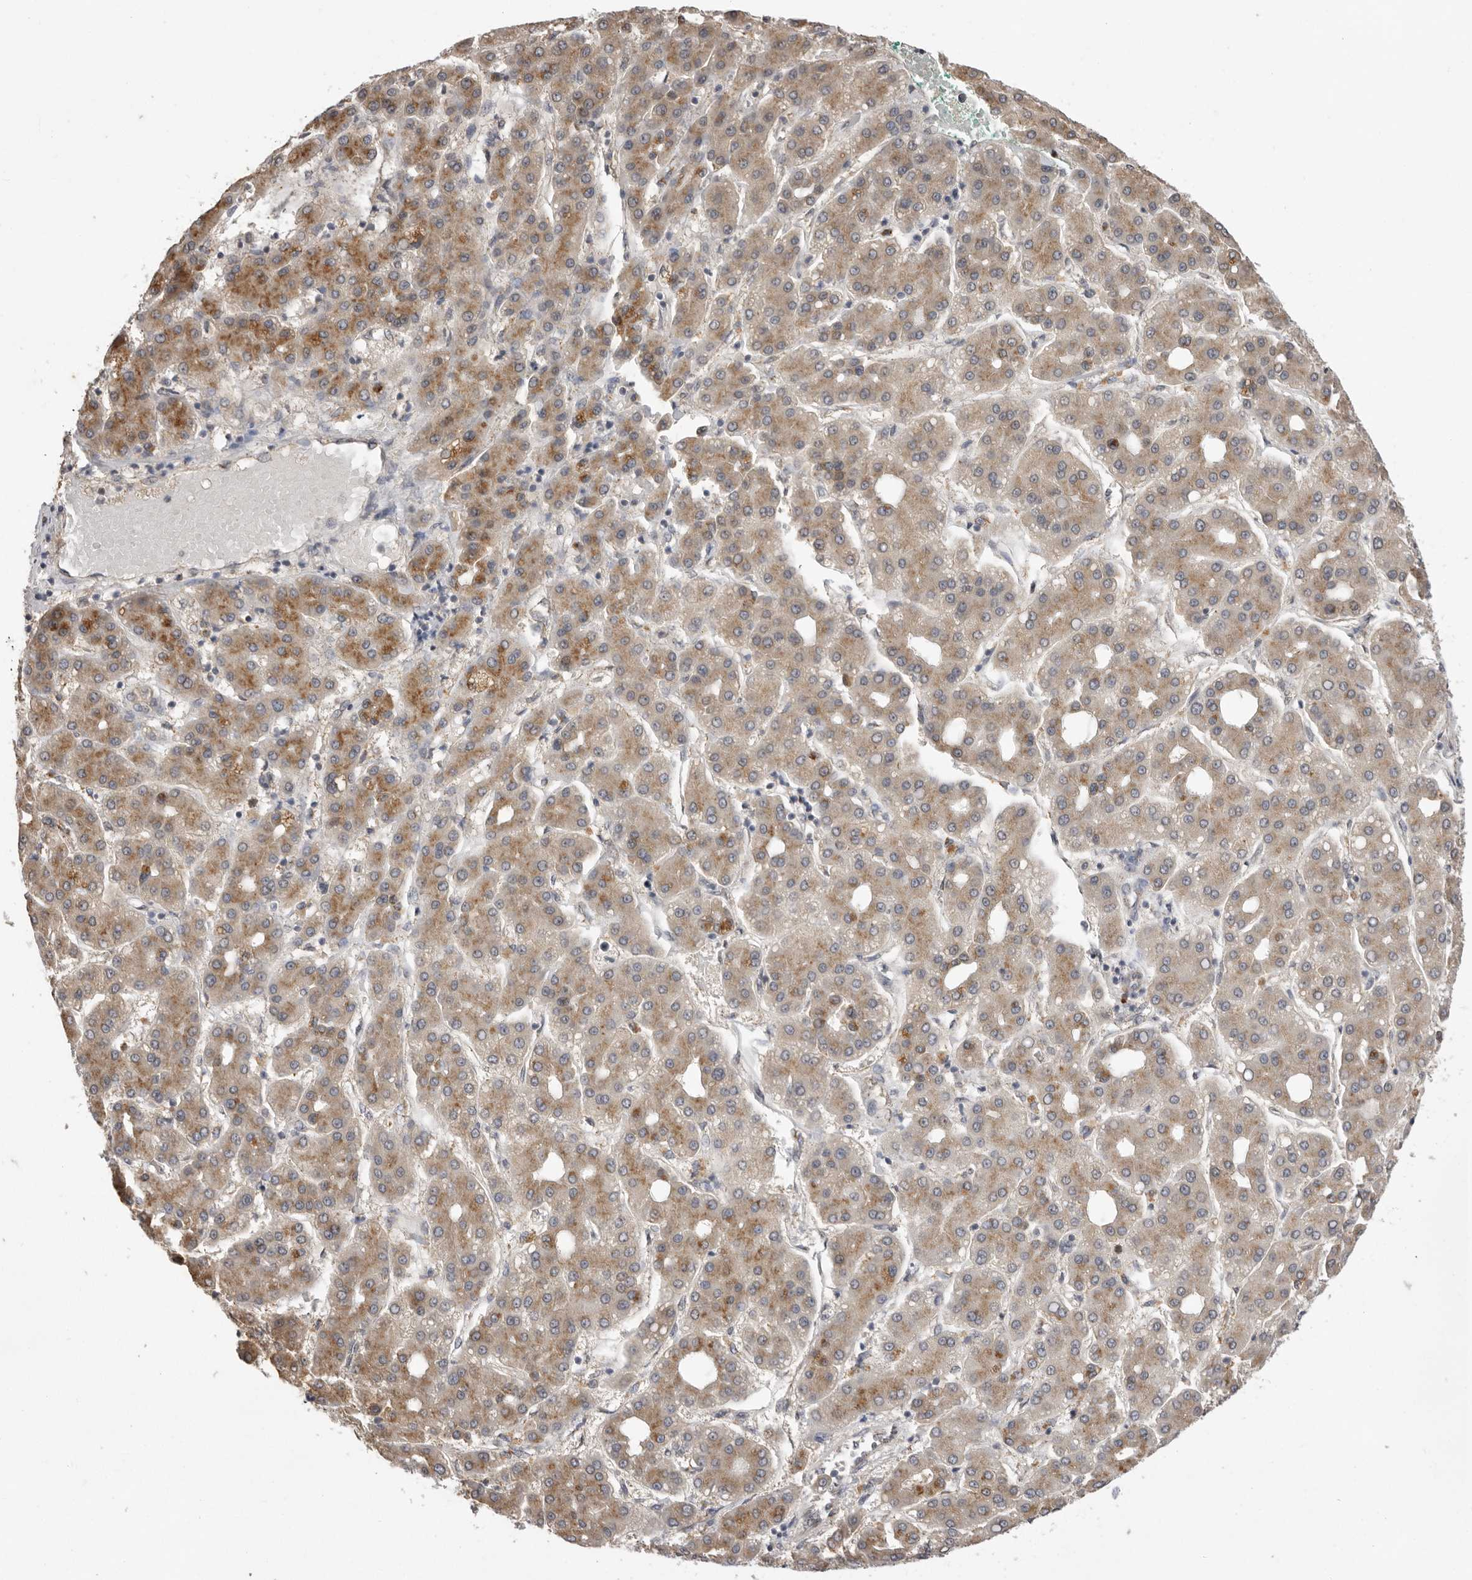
{"staining": {"intensity": "moderate", "quantity": ">75%", "location": "cytoplasmic/membranous"}, "tissue": "liver cancer", "cell_type": "Tumor cells", "image_type": "cancer", "snomed": [{"axis": "morphology", "description": "Carcinoma, Hepatocellular, NOS"}, {"axis": "topography", "description": "Liver"}], "caption": "A micrograph of human liver cancer (hepatocellular carcinoma) stained for a protein reveals moderate cytoplasmic/membranous brown staining in tumor cells.", "gene": "TLR3", "patient": {"sex": "male", "age": 65}}